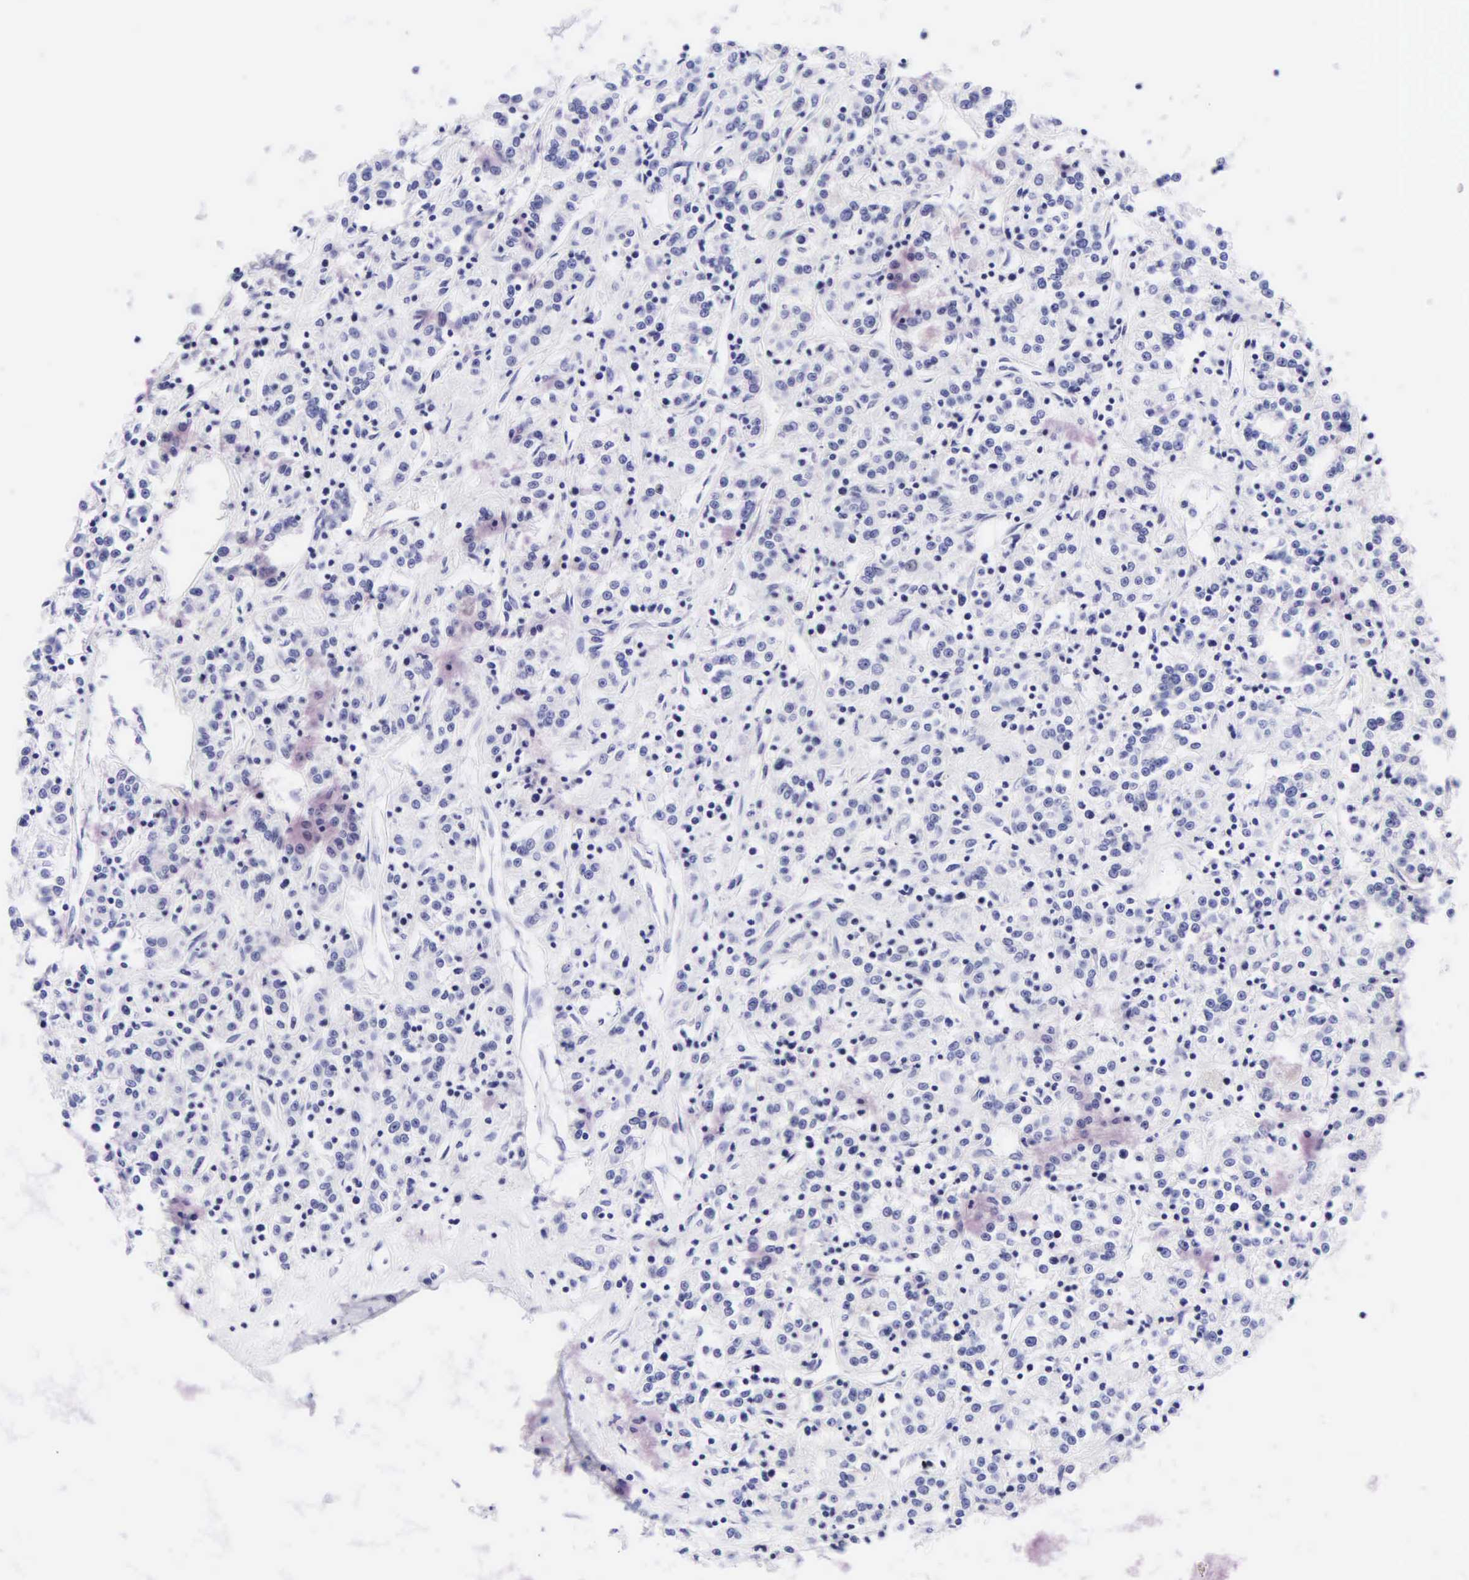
{"staining": {"intensity": "negative", "quantity": "none", "location": "none"}, "tissue": "renal cancer", "cell_type": "Tumor cells", "image_type": "cancer", "snomed": [{"axis": "morphology", "description": "Adenocarcinoma, NOS"}, {"axis": "topography", "description": "Kidney"}], "caption": "This is an immunohistochemistry (IHC) photomicrograph of adenocarcinoma (renal). There is no positivity in tumor cells.", "gene": "KRT20", "patient": {"sex": "female", "age": 76}}